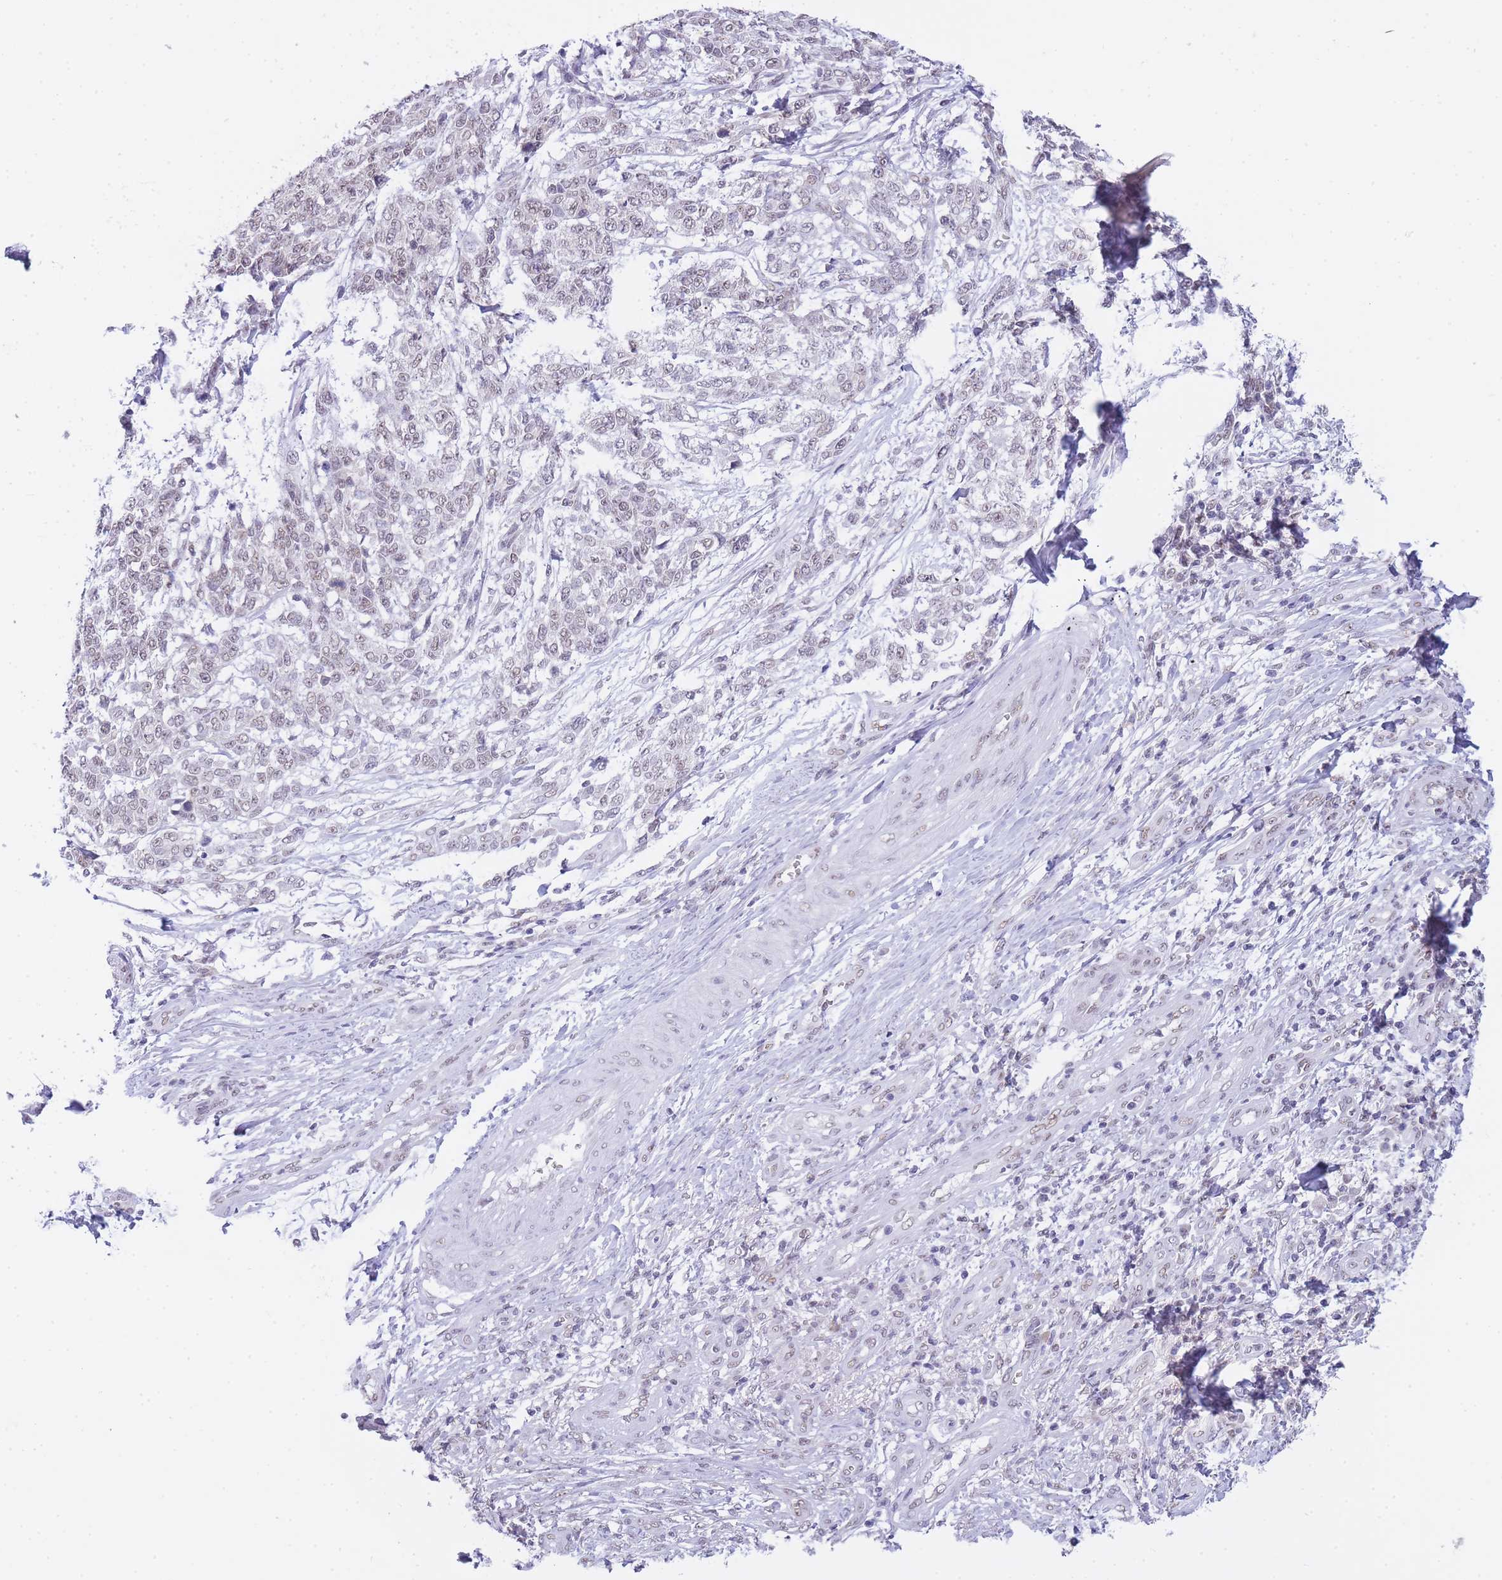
{"staining": {"intensity": "weak", "quantity": ">75%", "location": "nuclear"}, "tissue": "melanoma", "cell_type": "Tumor cells", "image_type": "cancer", "snomed": [{"axis": "morphology", "description": "Malignant melanoma, NOS"}, {"axis": "topography", "description": "Skin"}], "caption": "Immunohistochemistry (IHC) (DAB (3,3'-diaminobenzidine)) staining of human malignant melanoma exhibits weak nuclear protein staining in approximately >75% of tumor cells. The staining was performed using DAB (3,3'-diaminobenzidine) to visualize the protein expression in brown, while the nuclei were stained in blue with hematoxylin (Magnification: 20x).", "gene": "FRAT2", "patient": {"sex": "male", "age": 49}}